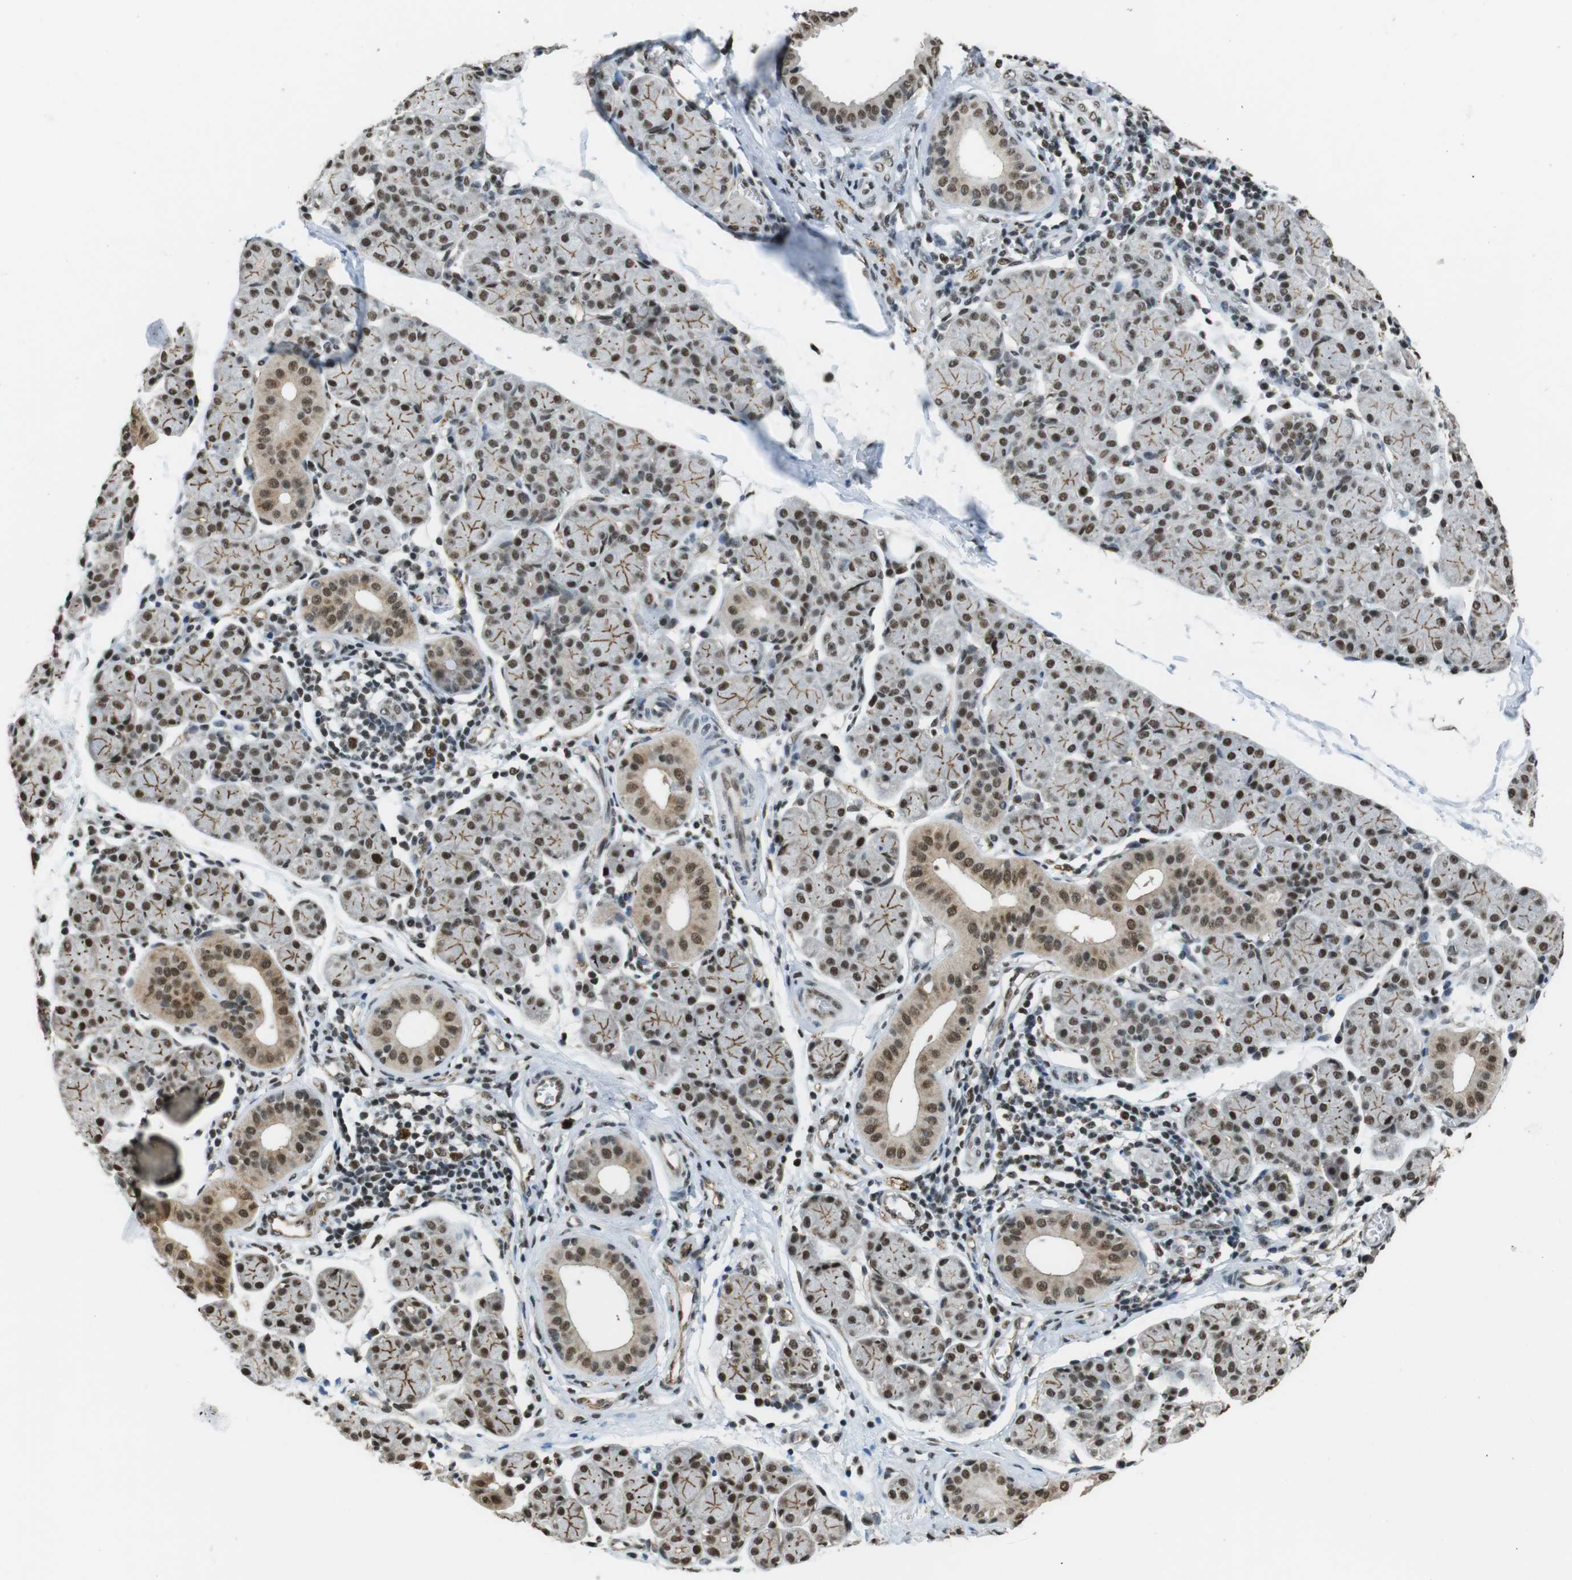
{"staining": {"intensity": "moderate", "quantity": ">75%", "location": "cytoplasmic/membranous,nuclear"}, "tissue": "salivary gland", "cell_type": "Glandular cells", "image_type": "normal", "snomed": [{"axis": "morphology", "description": "Normal tissue, NOS"}, {"axis": "morphology", "description": "Inflammation, NOS"}, {"axis": "topography", "description": "Lymph node"}, {"axis": "topography", "description": "Salivary gland"}], "caption": "Protein staining by immunohistochemistry (IHC) shows moderate cytoplasmic/membranous,nuclear staining in approximately >75% of glandular cells in benign salivary gland.", "gene": "CSNK2B", "patient": {"sex": "male", "age": 3}}